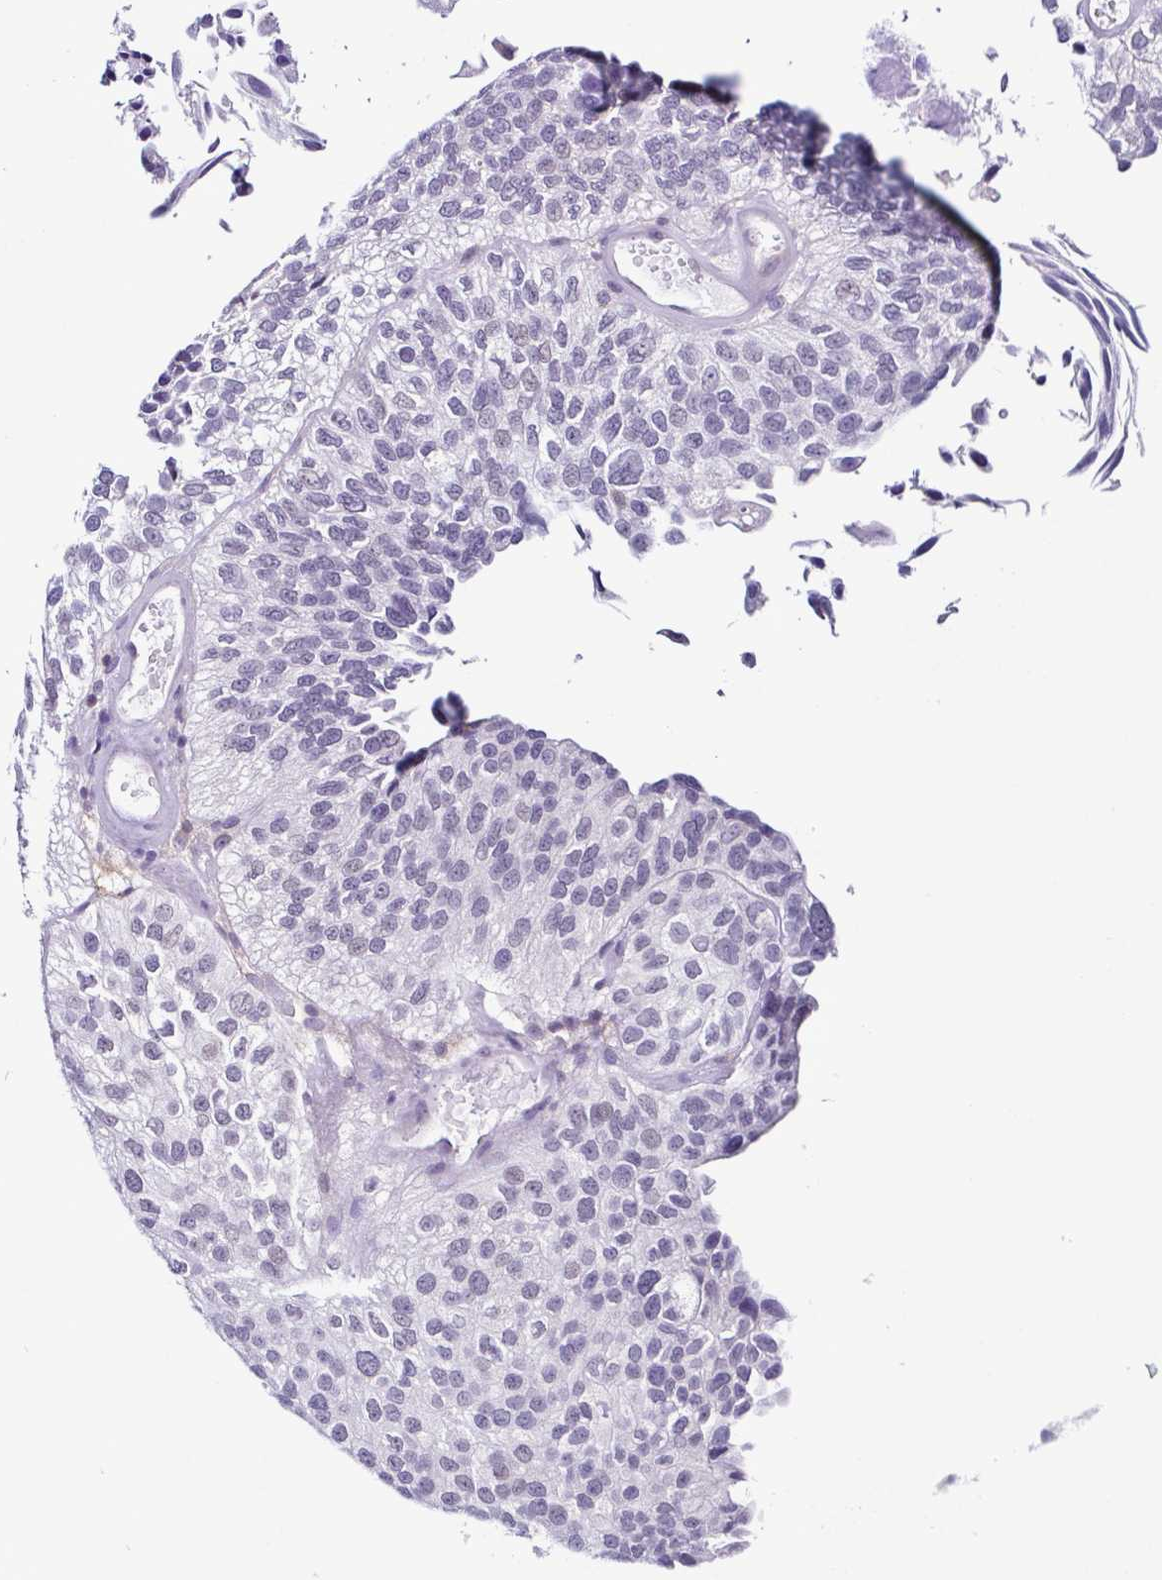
{"staining": {"intensity": "negative", "quantity": "none", "location": "none"}, "tissue": "urothelial cancer", "cell_type": "Tumor cells", "image_type": "cancer", "snomed": [{"axis": "morphology", "description": "Urothelial carcinoma, NOS"}, {"axis": "topography", "description": "Urinary bladder"}], "caption": "Immunohistochemistry image of neoplastic tissue: transitional cell carcinoma stained with DAB (3,3'-diaminobenzidine) demonstrates no significant protein positivity in tumor cells.", "gene": "TNNT2", "patient": {"sex": "male", "age": 87}}